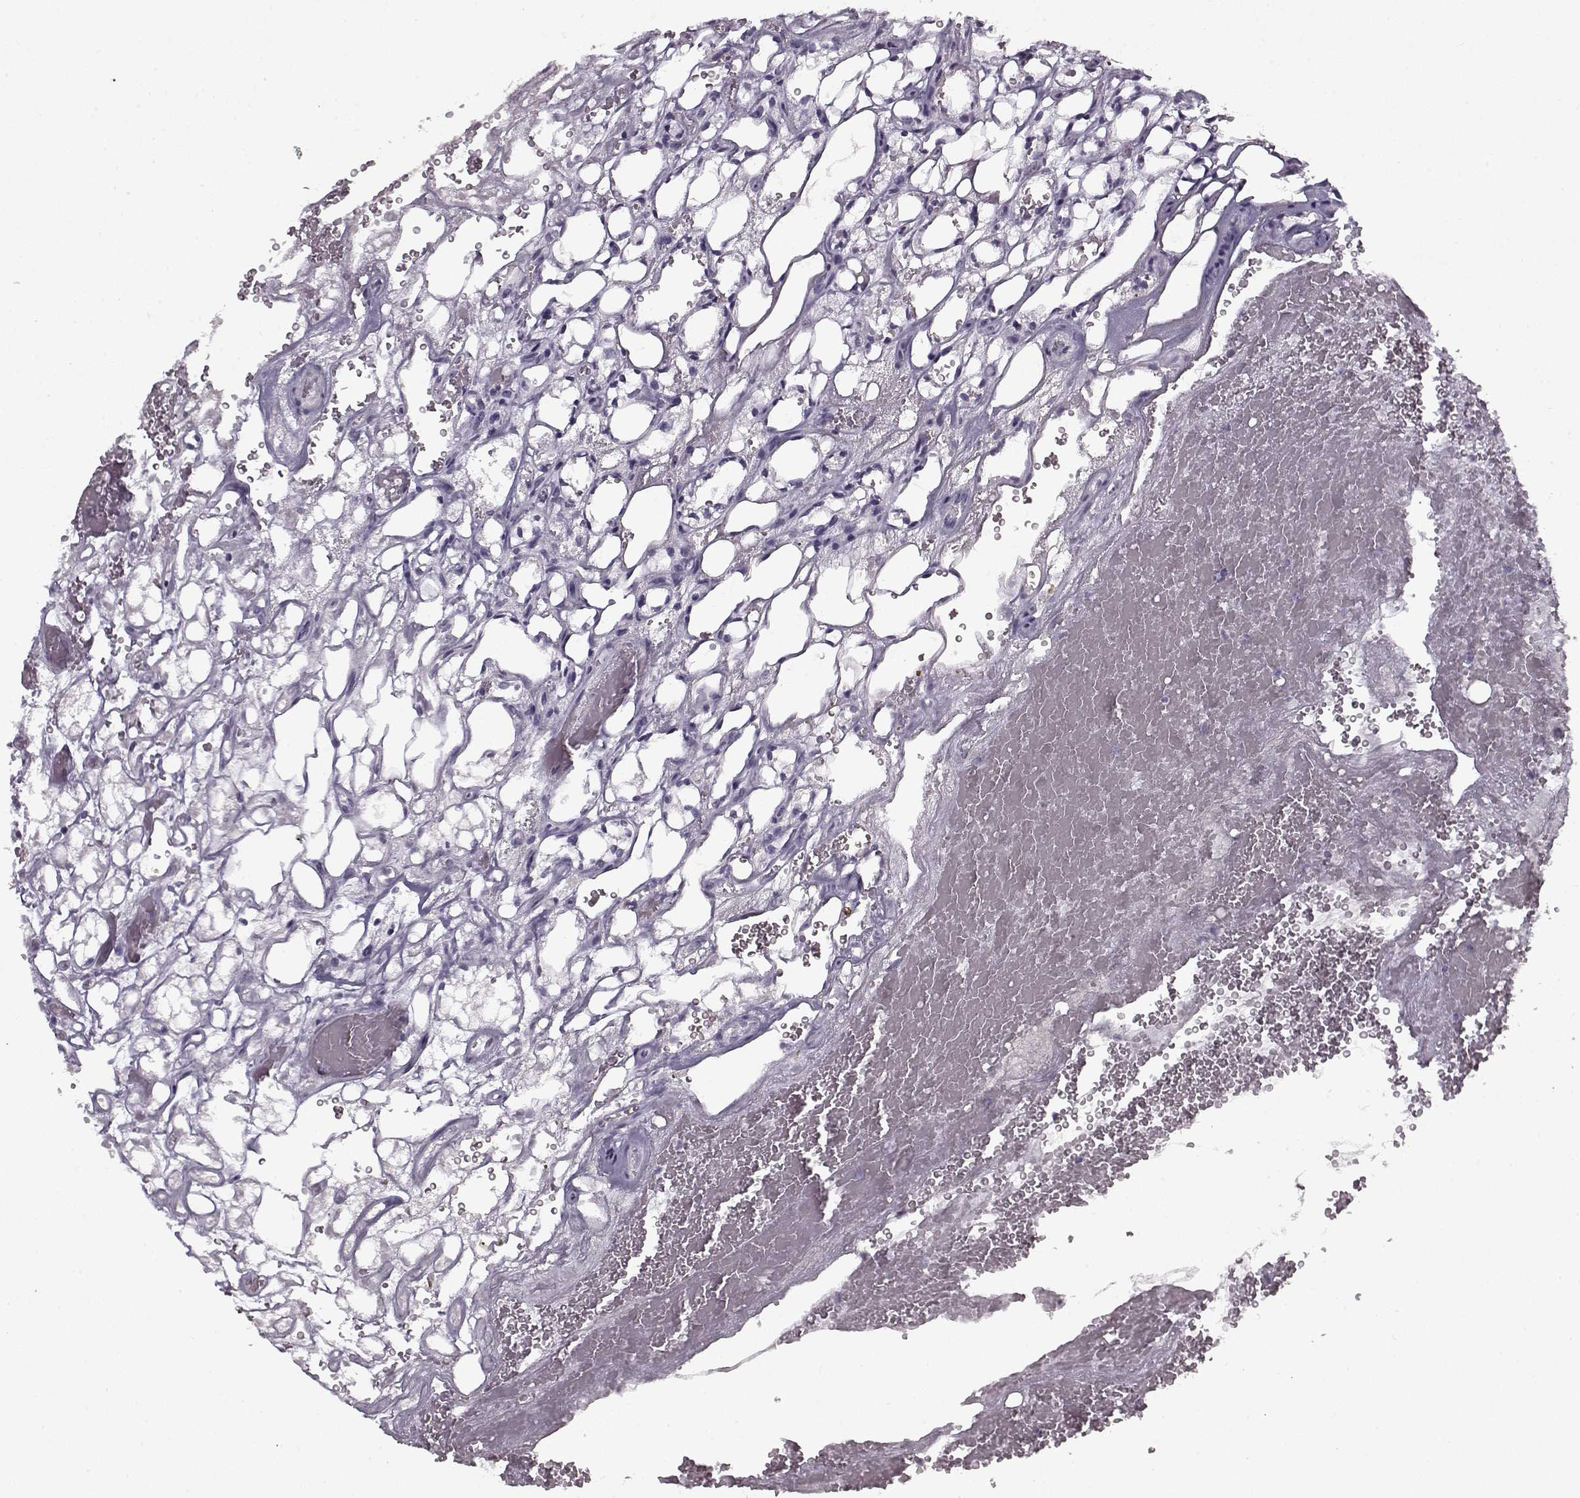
{"staining": {"intensity": "negative", "quantity": "none", "location": "none"}, "tissue": "renal cancer", "cell_type": "Tumor cells", "image_type": "cancer", "snomed": [{"axis": "morphology", "description": "Adenocarcinoma, NOS"}, {"axis": "topography", "description": "Kidney"}], "caption": "Micrograph shows no protein staining in tumor cells of adenocarcinoma (renal) tissue.", "gene": "KRT9", "patient": {"sex": "female", "age": 69}}